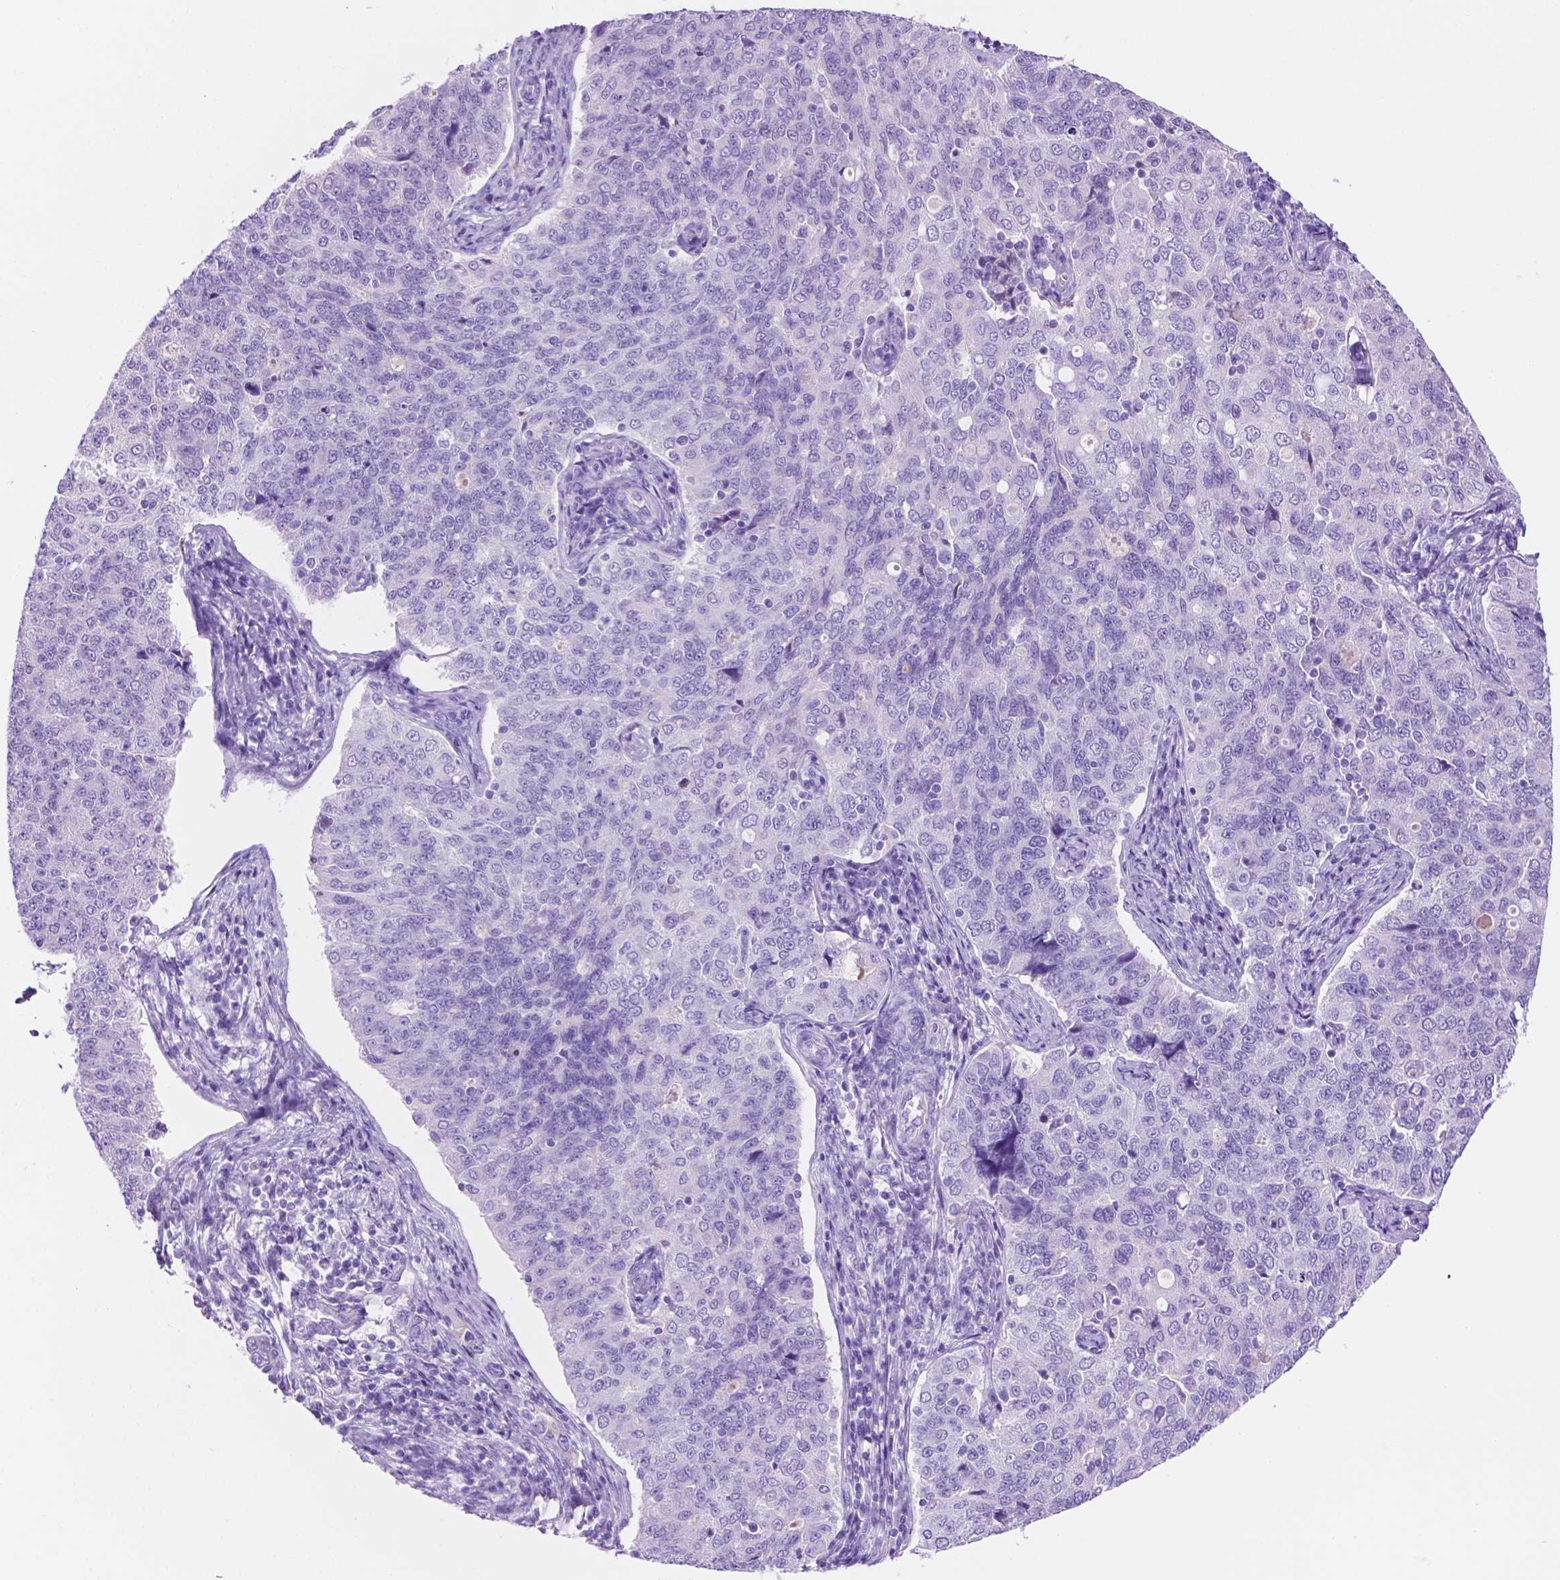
{"staining": {"intensity": "negative", "quantity": "none", "location": "none"}, "tissue": "endometrial cancer", "cell_type": "Tumor cells", "image_type": "cancer", "snomed": [{"axis": "morphology", "description": "Adenocarcinoma, NOS"}, {"axis": "topography", "description": "Endometrium"}], "caption": "Tumor cells are negative for protein expression in human endometrial cancer (adenocarcinoma).", "gene": "FOXB2", "patient": {"sex": "female", "age": 43}}